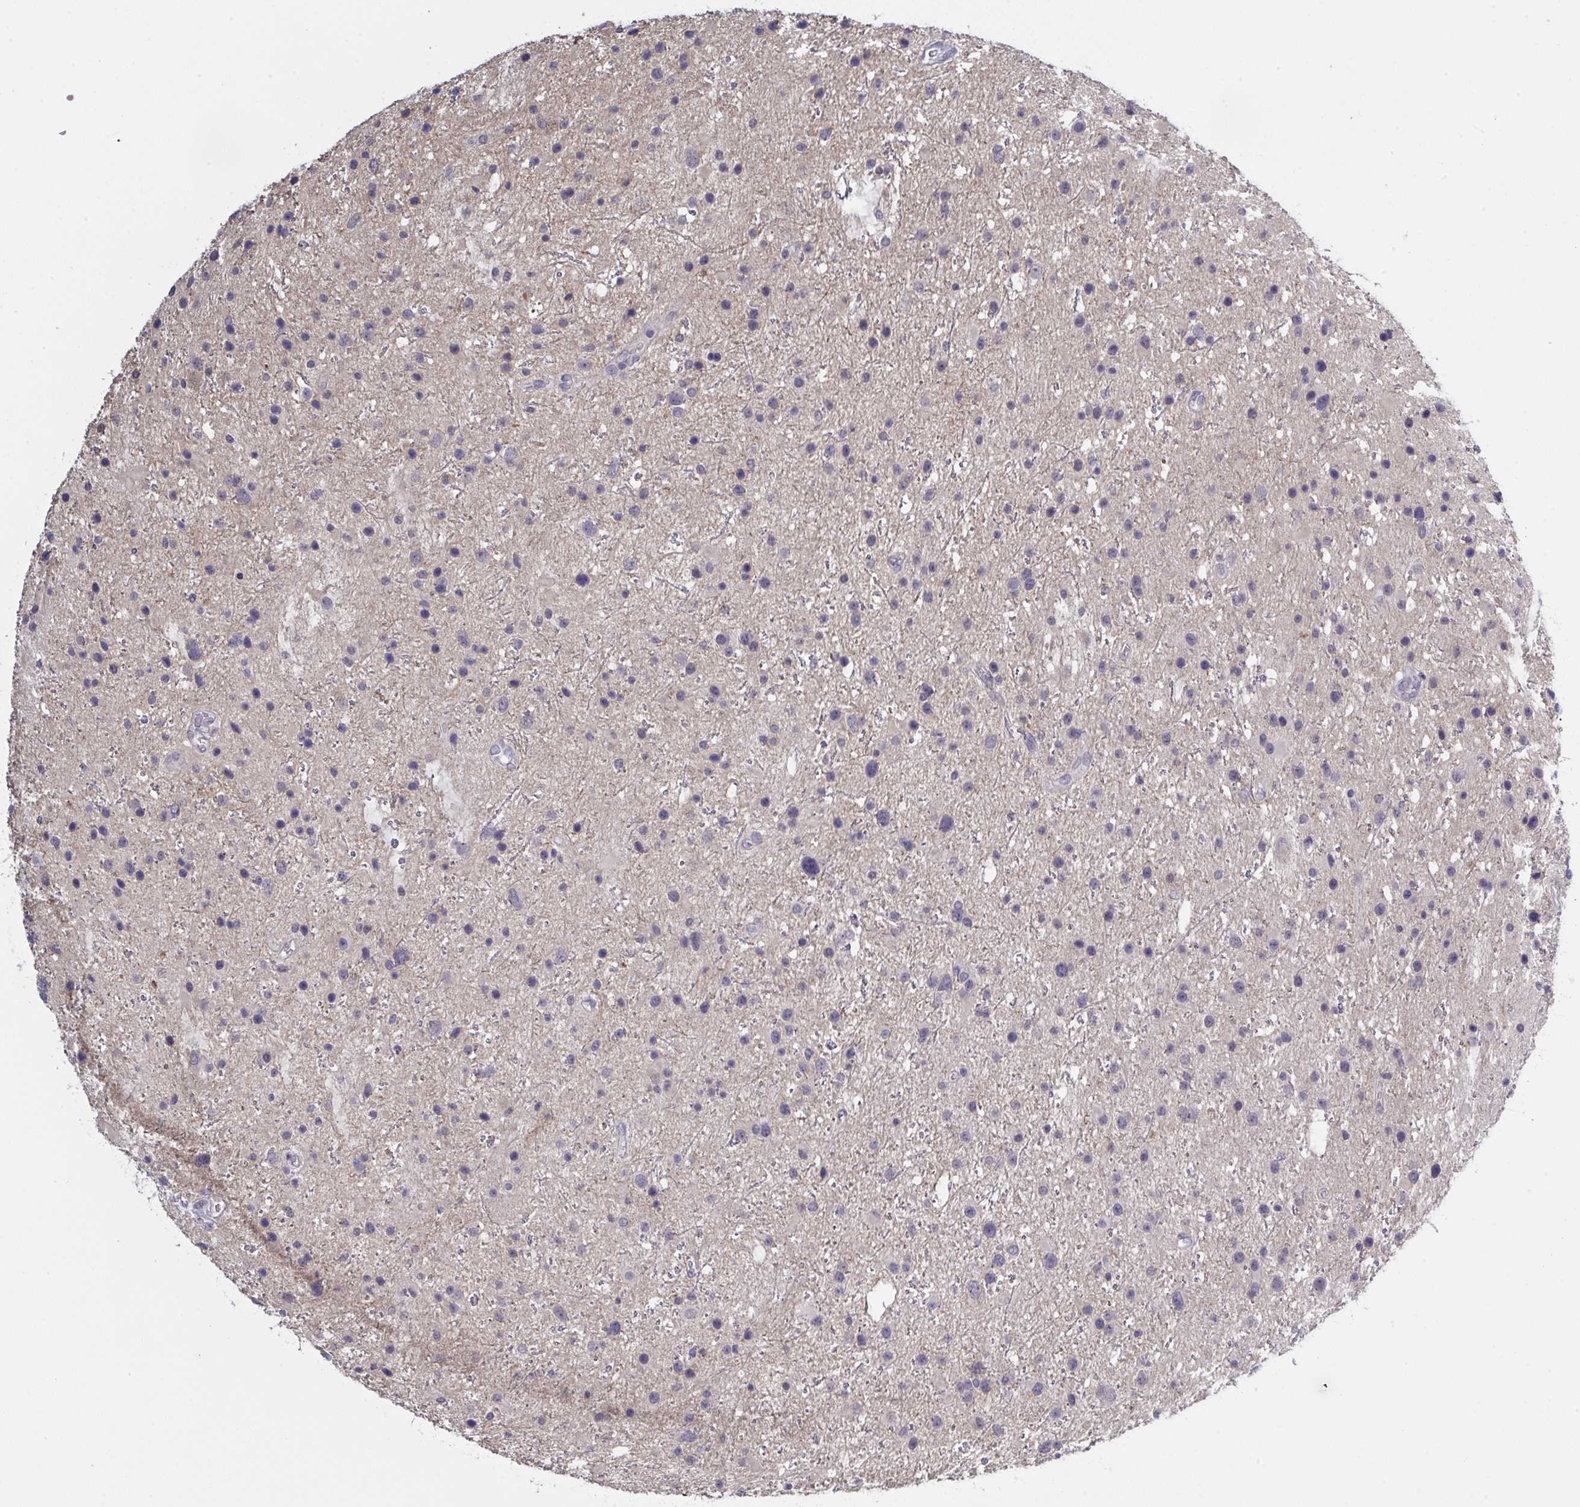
{"staining": {"intensity": "negative", "quantity": "none", "location": "none"}, "tissue": "glioma", "cell_type": "Tumor cells", "image_type": "cancer", "snomed": [{"axis": "morphology", "description": "Glioma, malignant, Low grade"}, {"axis": "topography", "description": "Brain"}], "caption": "Immunohistochemistry micrograph of neoplastic tissue: glioma stained with DAB (3,3'-diaminobenzidine) demonstrates no significant protein positivity in tumor cells.", "gene": "ZNF784", "patient": {"sex": "female", "age": 32}}